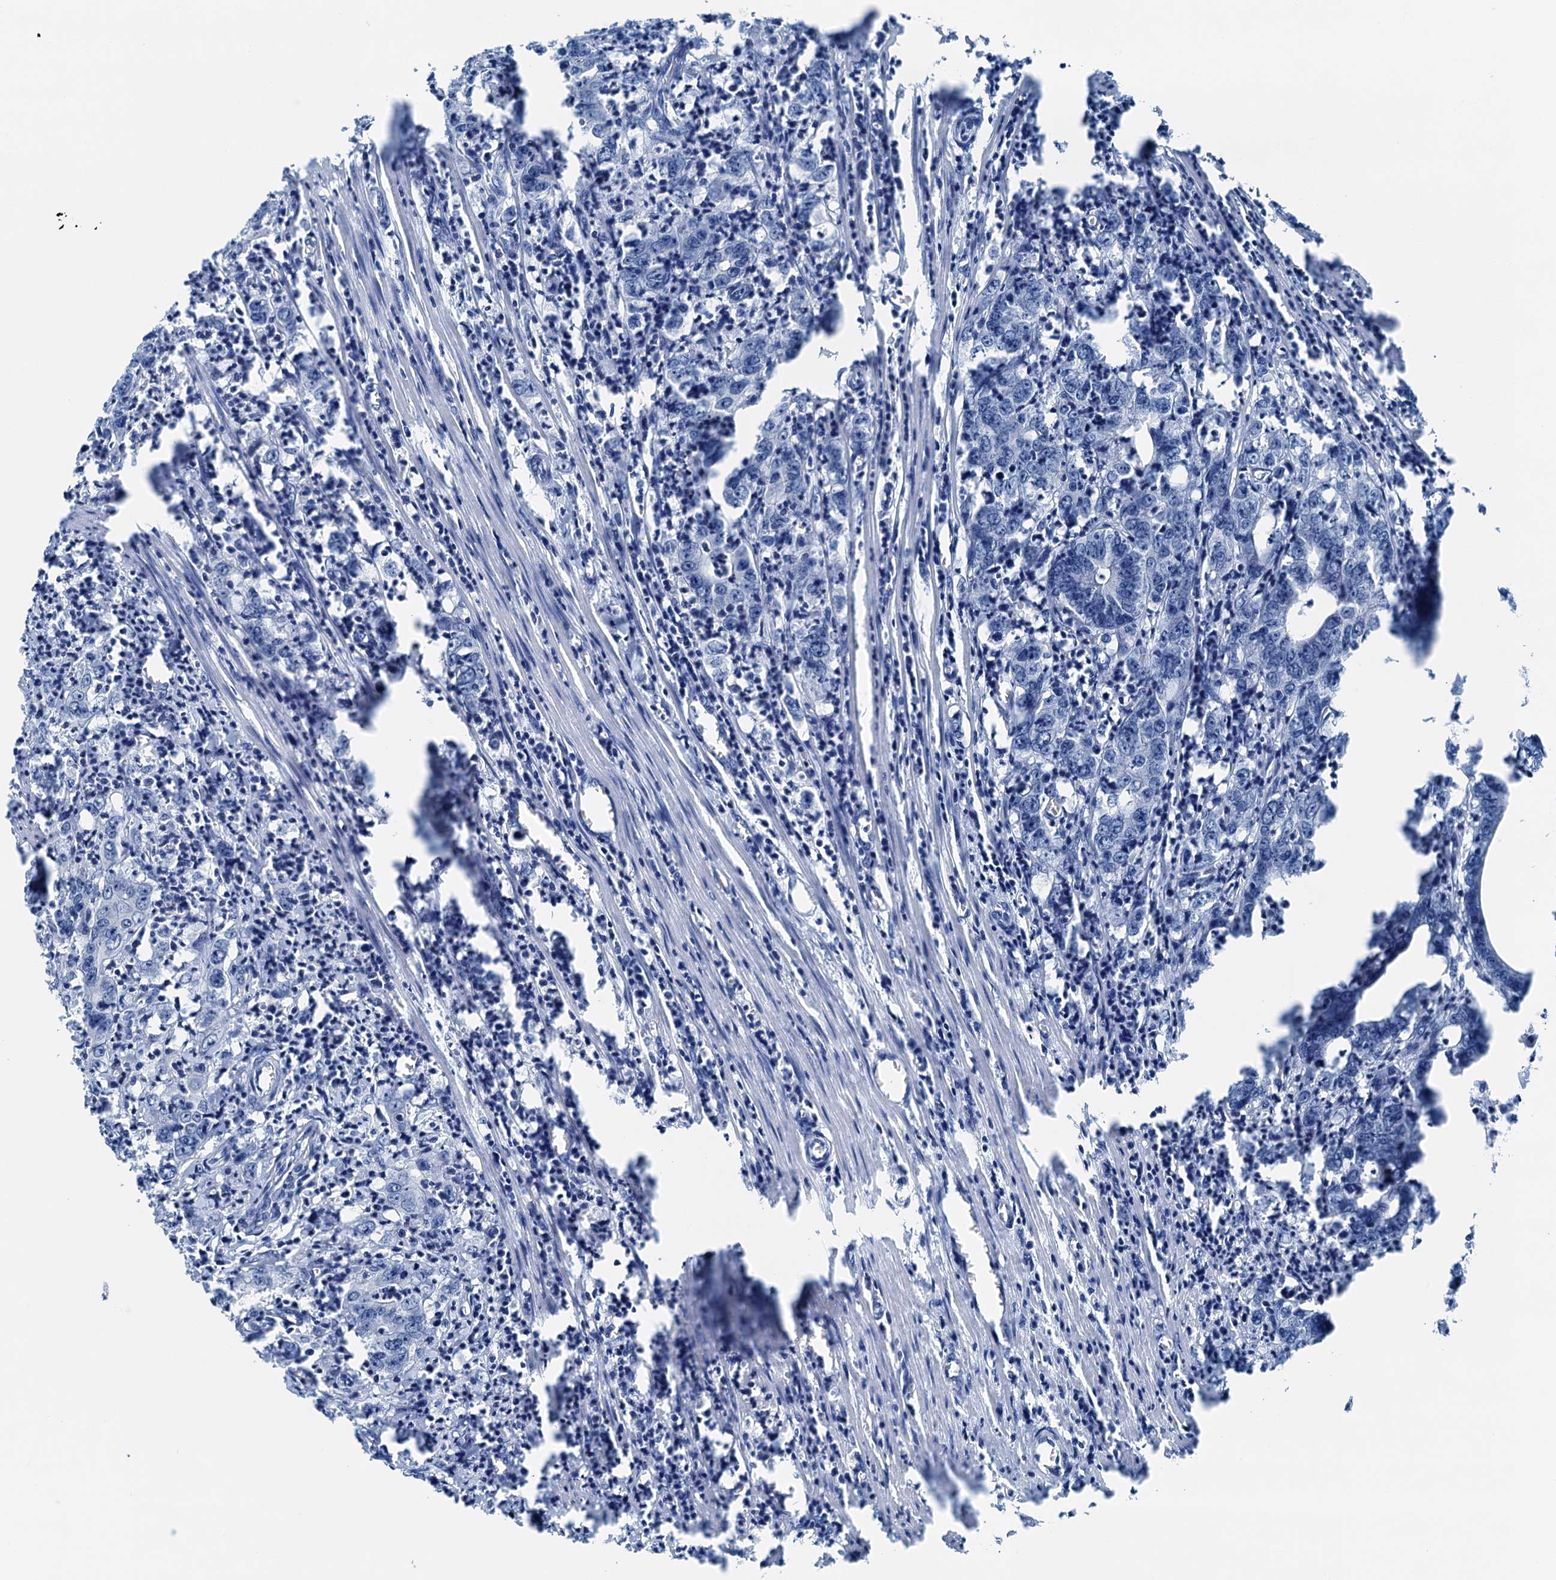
{"staining": {"intensity": "negative", "quantity": "none", "location": "none"}, "tissue": "colorectal cancer", "cell_type": "Tumor cells", "image_type": "cancer", "snomed": [{"axis": "morphology", "description": "Adenocarcinoma, NOS"}, {"axis": "topography", "description": "Colon"}], "caption": "Micrograph shows no significant protein expression in tumor cells of colorectal cancer (adenocarcinoma).", "gene": "CBLN3", "patient": {"sex": "female", "age": 75}}